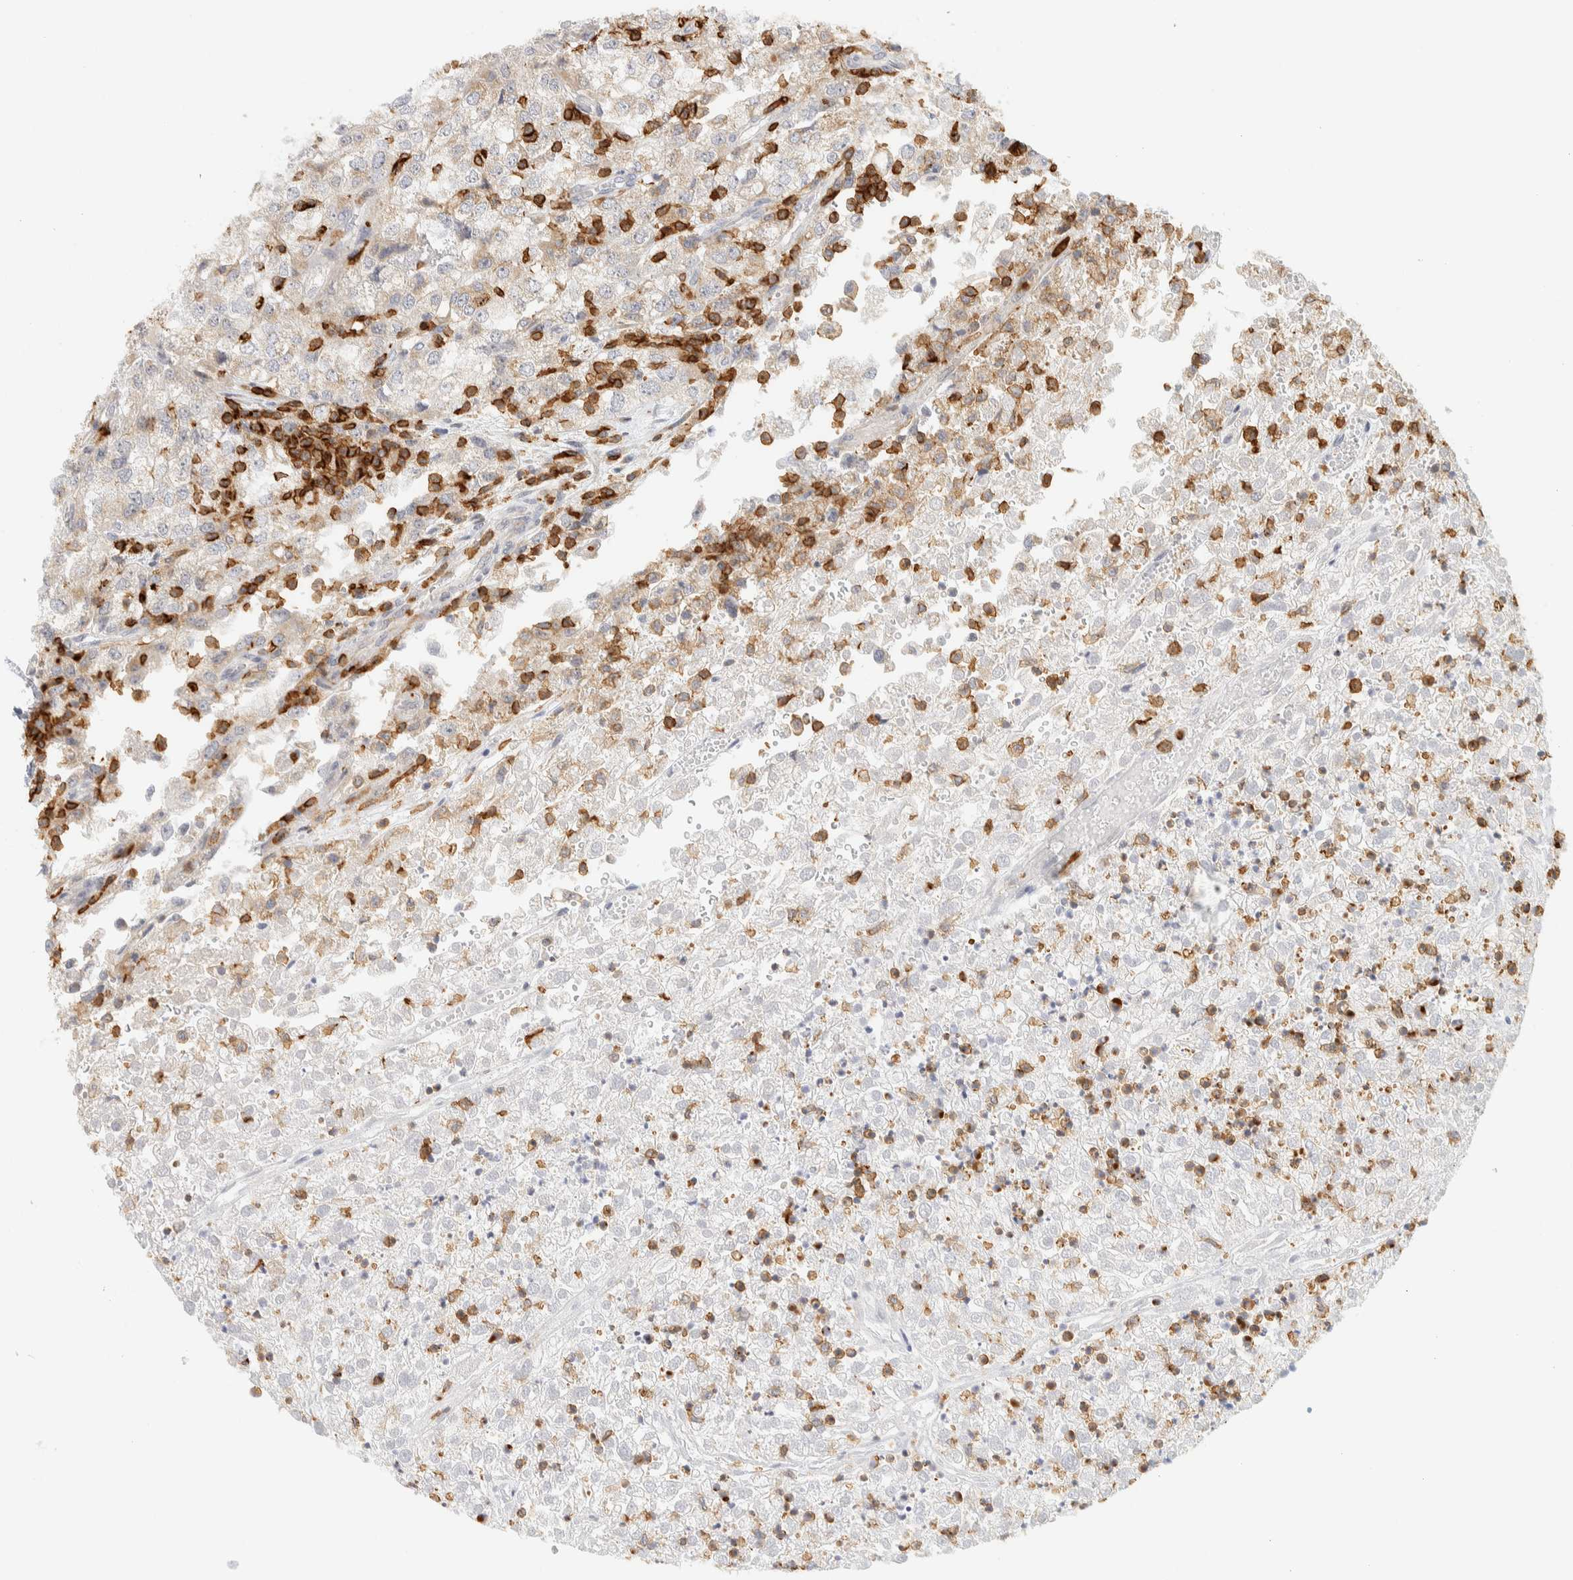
{"staining": {"intensity": "weak", "quantity": "<25%", "location": "cytoplasmic/membranous"}, "tissue": "renal cancer", "cell_type": "Tumor cells", "image_type": "cancer", "snomed": [{"axis": "morphology", "description": "Adenocarcinoma, NOS"}, {"axis": "topography", "description": "Kidney"}], "caption": "Immunohistochemistry micrograph of neoplastic tissue: adenocarcinoma (renal) stained with DAB reveals no significant protein staining in tumor cells.", "gene": "RUNDC1", "patient": {"sex": "female", "age": 54}}